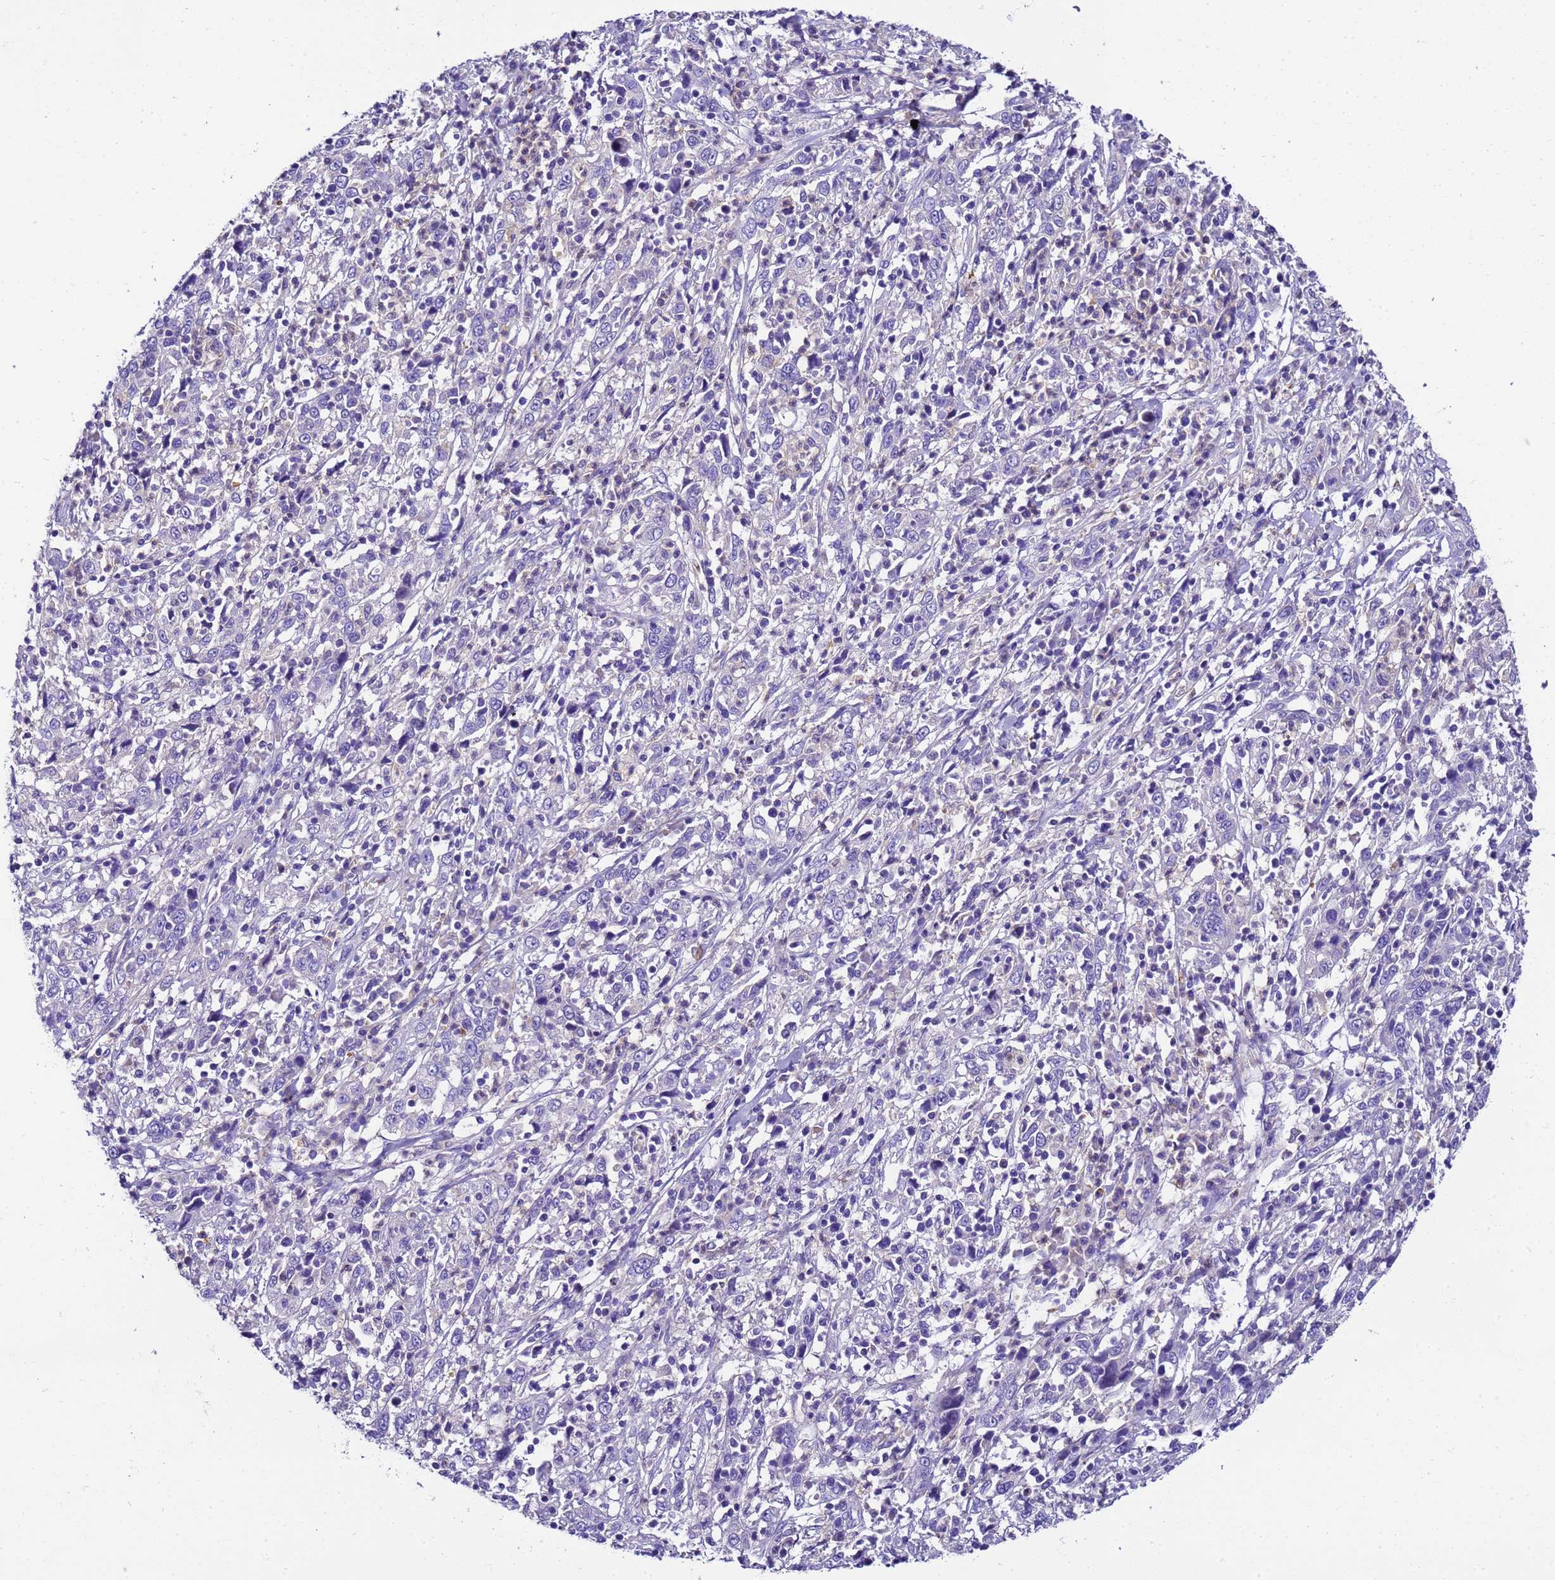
{"staining": {"intensity": "negative", "quantity": "none", "location": "none"}, "tissue": "cervical cancer", "cell_type": "Tumor cells", "image_type": "cancer", "snomed": [{"axis": "morphology", "description": "Squamous cell carcinoma, NOS"}, {"axis": "topography", "description": "Cervix"}], "caption": "Immunohistochemistry image of human cervical cancer (squamous cell carcinoma) stained for a protein (brown), which displays no staining in tumor cells. (Brightfield microscopy of DAB (3,3'-diaminobenzidine) immunohistochemistry (IHC) at high magnification).", "gene": "UGT2A1", "patient": {"sex": "female", "age": 46}}